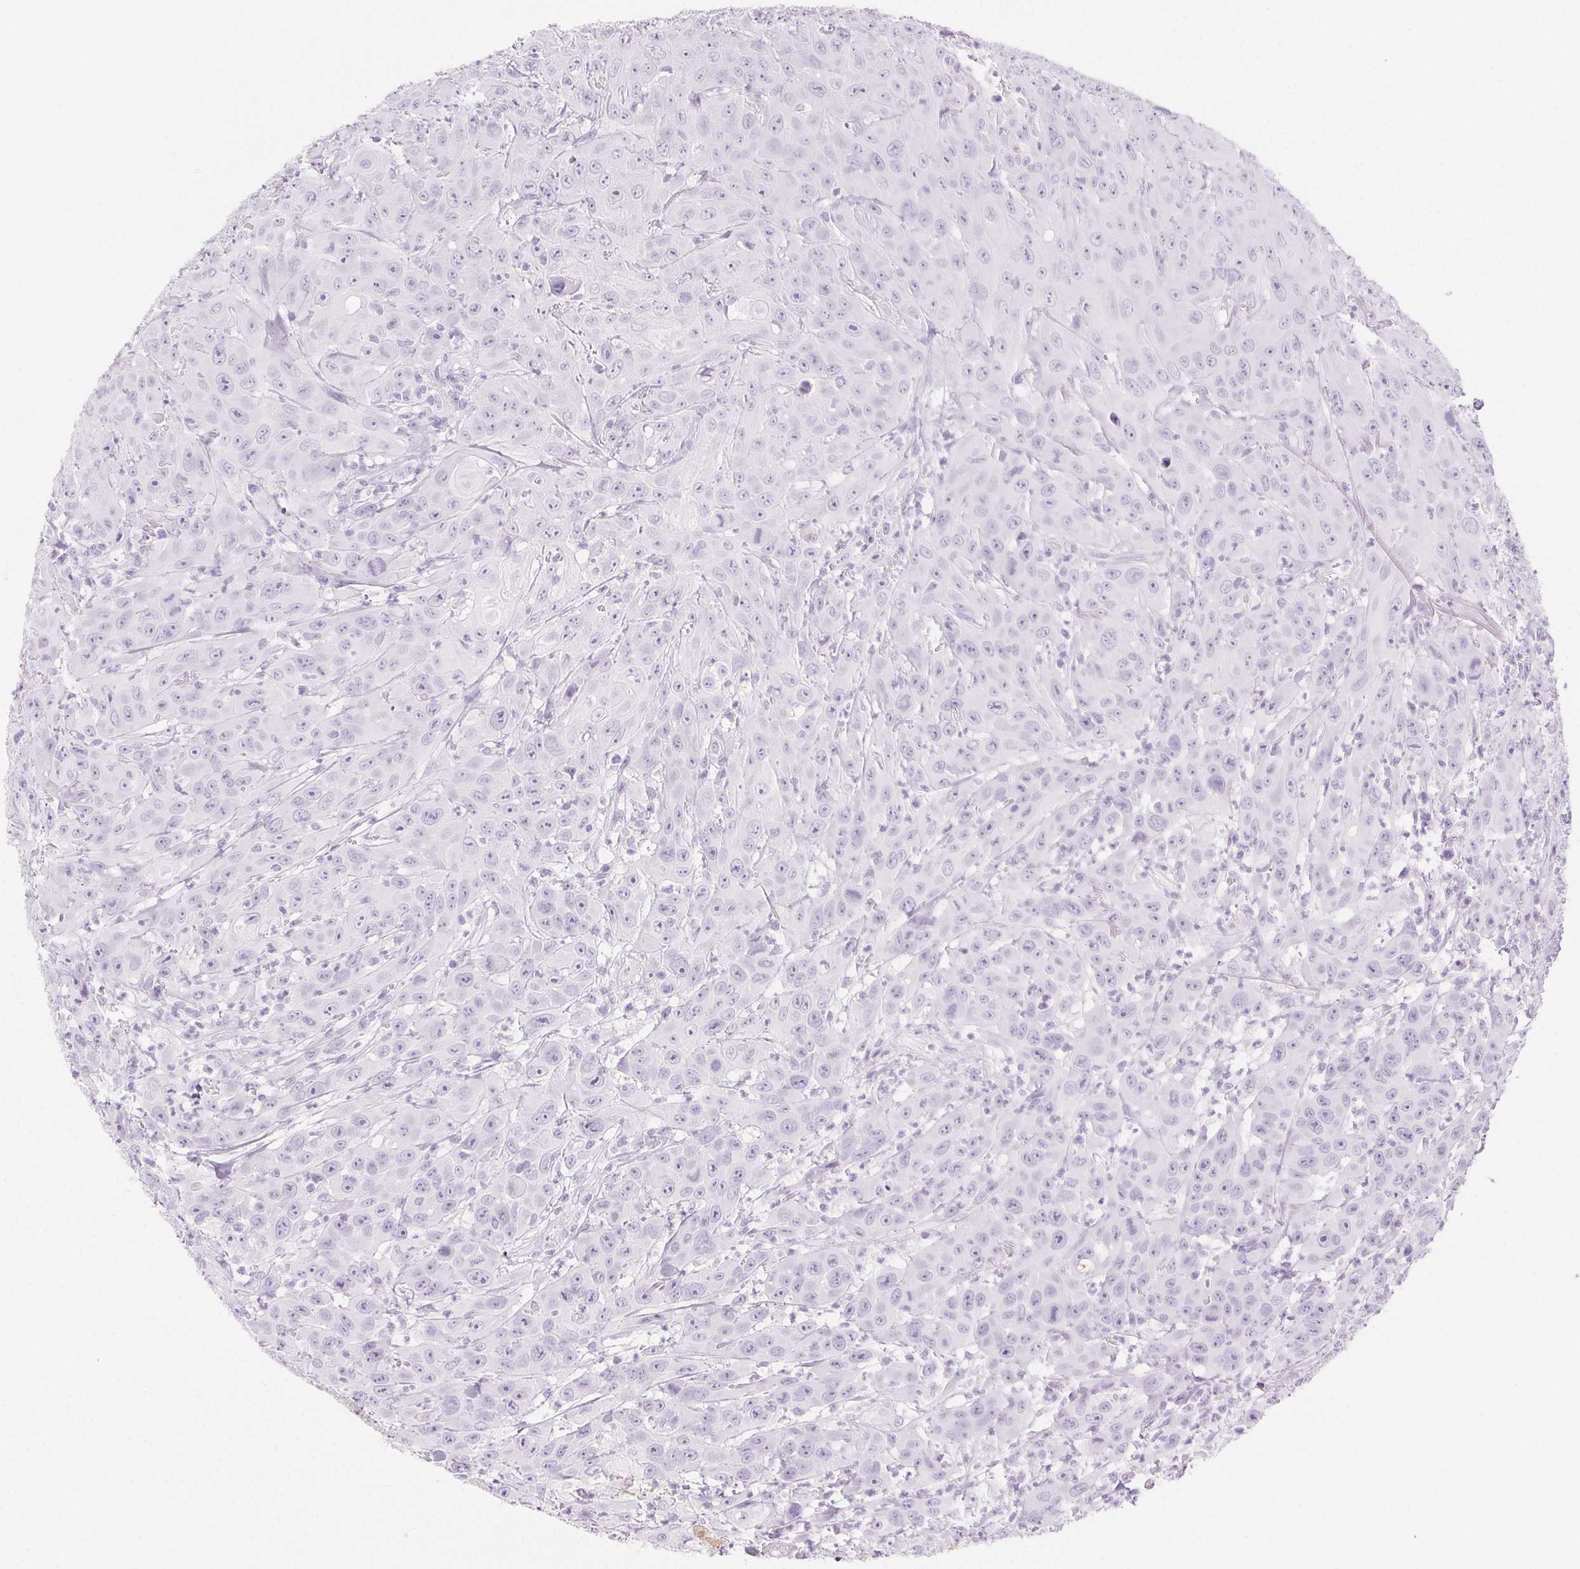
{"staining": {"intensity": "moderate", "quantity": "<25%", "location": "nuclear"}, "tissue": "head and neck cancer", "cell_type": "Tumor cells", "image_type": "cancer", "snomed": [{"axis": "morphology", "description": "Squamous cell carcinoma, NOS"}, {"axis": "topography", "description": "Skin"}, {"axis": "topography", "description": "Head-Neck"}], "caption": "Tumor cells show low levels of moderate nuclear staining in approximately <25% of cells in human head and neck squamous cell carcinoma. (IHC, brightfield microscopy, high magnification).", "gene": "SPRR3", "patient": {"sex": "male", "age": 80}}